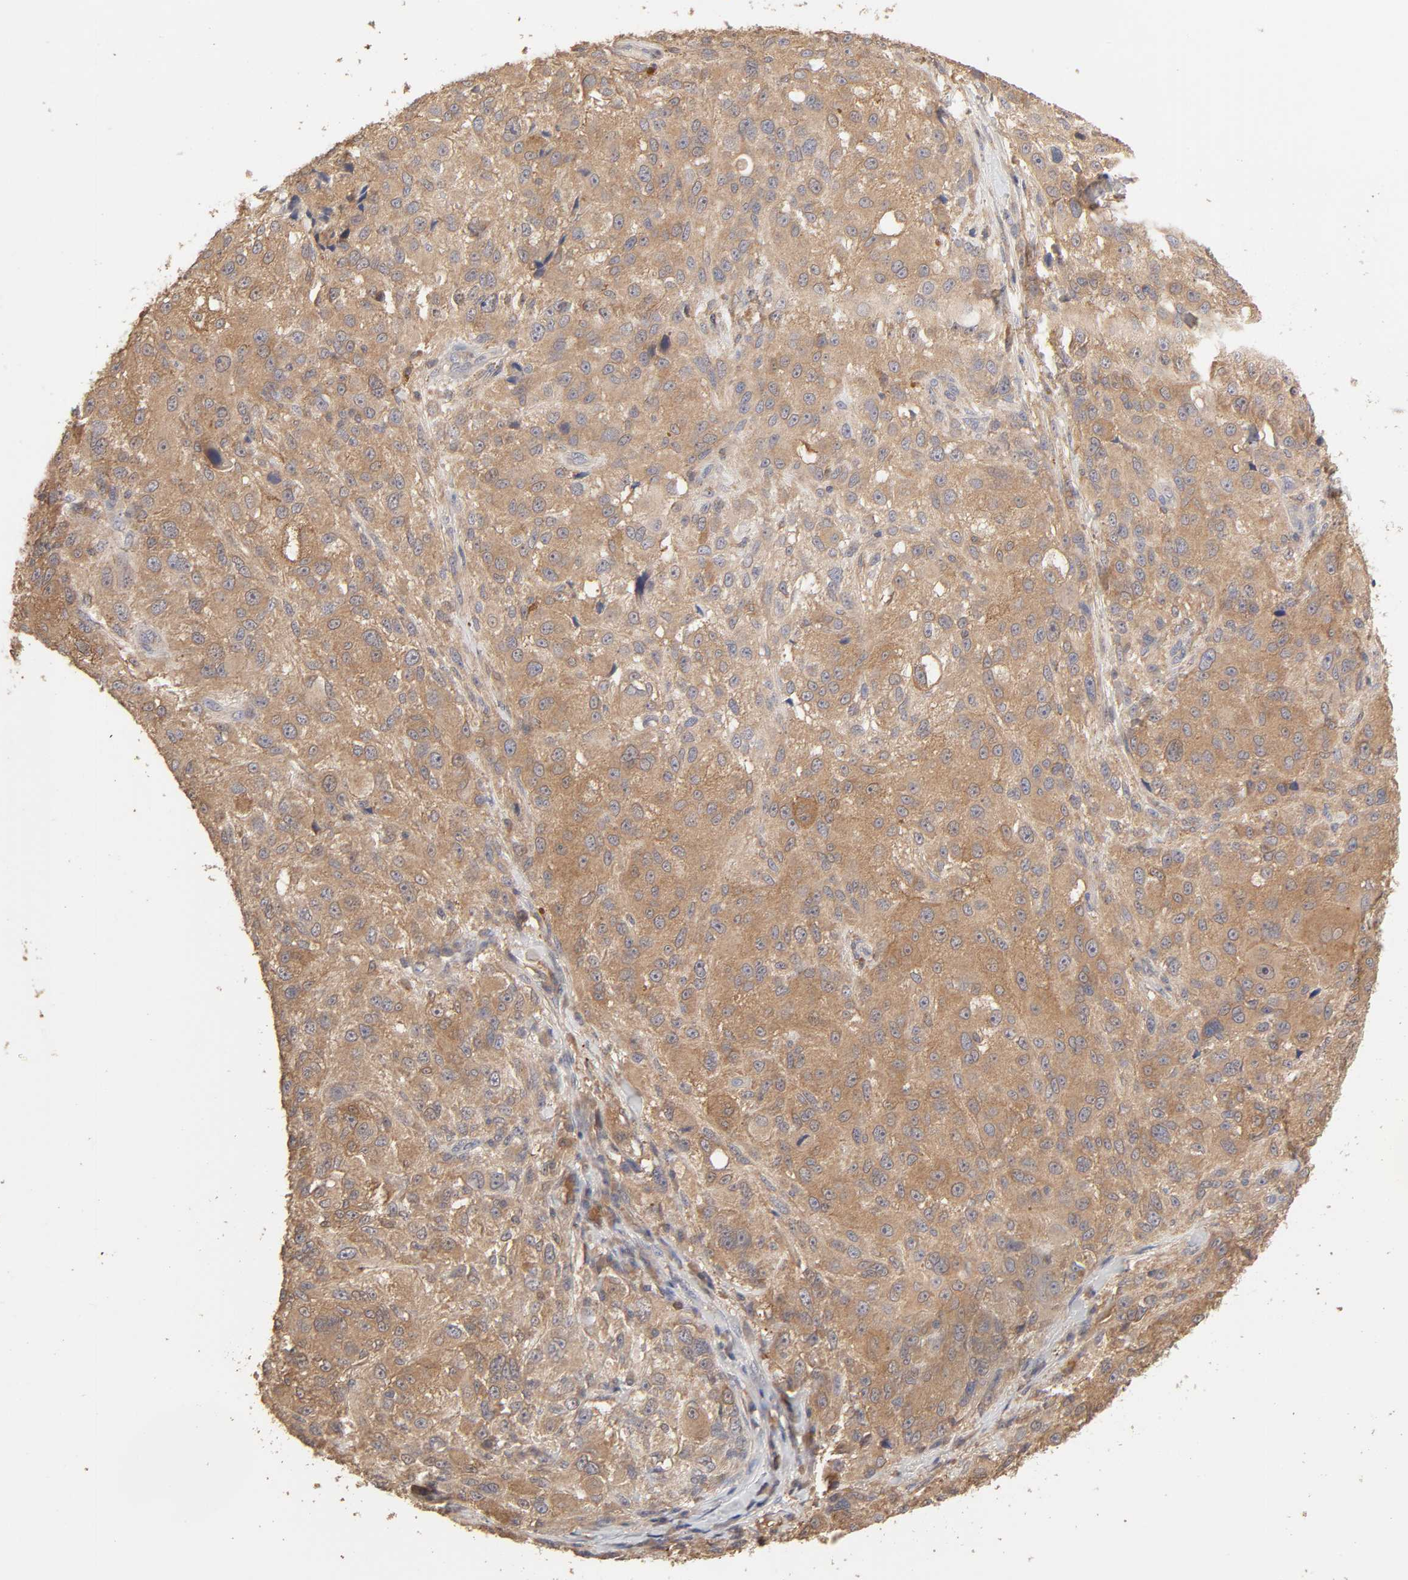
{"staining": {"intensity": "moderate", "quantity": ">75%", "location": "cytoplasmic/membranous"}, "tissue": "melanoma", "cell_type": "Tumor cells", "image_type": "cancer", "snomed": [{"axis": "morphology", "description": "Necrosis, NOS"}, {"axis": "morphology", "description": "Malignant melanoma, NOS"}, {"axis": "topography", "description": "Skin"}], "caption": "Human malignant melanoma stained for a protein (brown) shows moderate cytoplasmic/membranous positive staining in about >75% of tumor cells.", "gene": "AP1G2", "patient": {"sex": "female", "age": 87}}